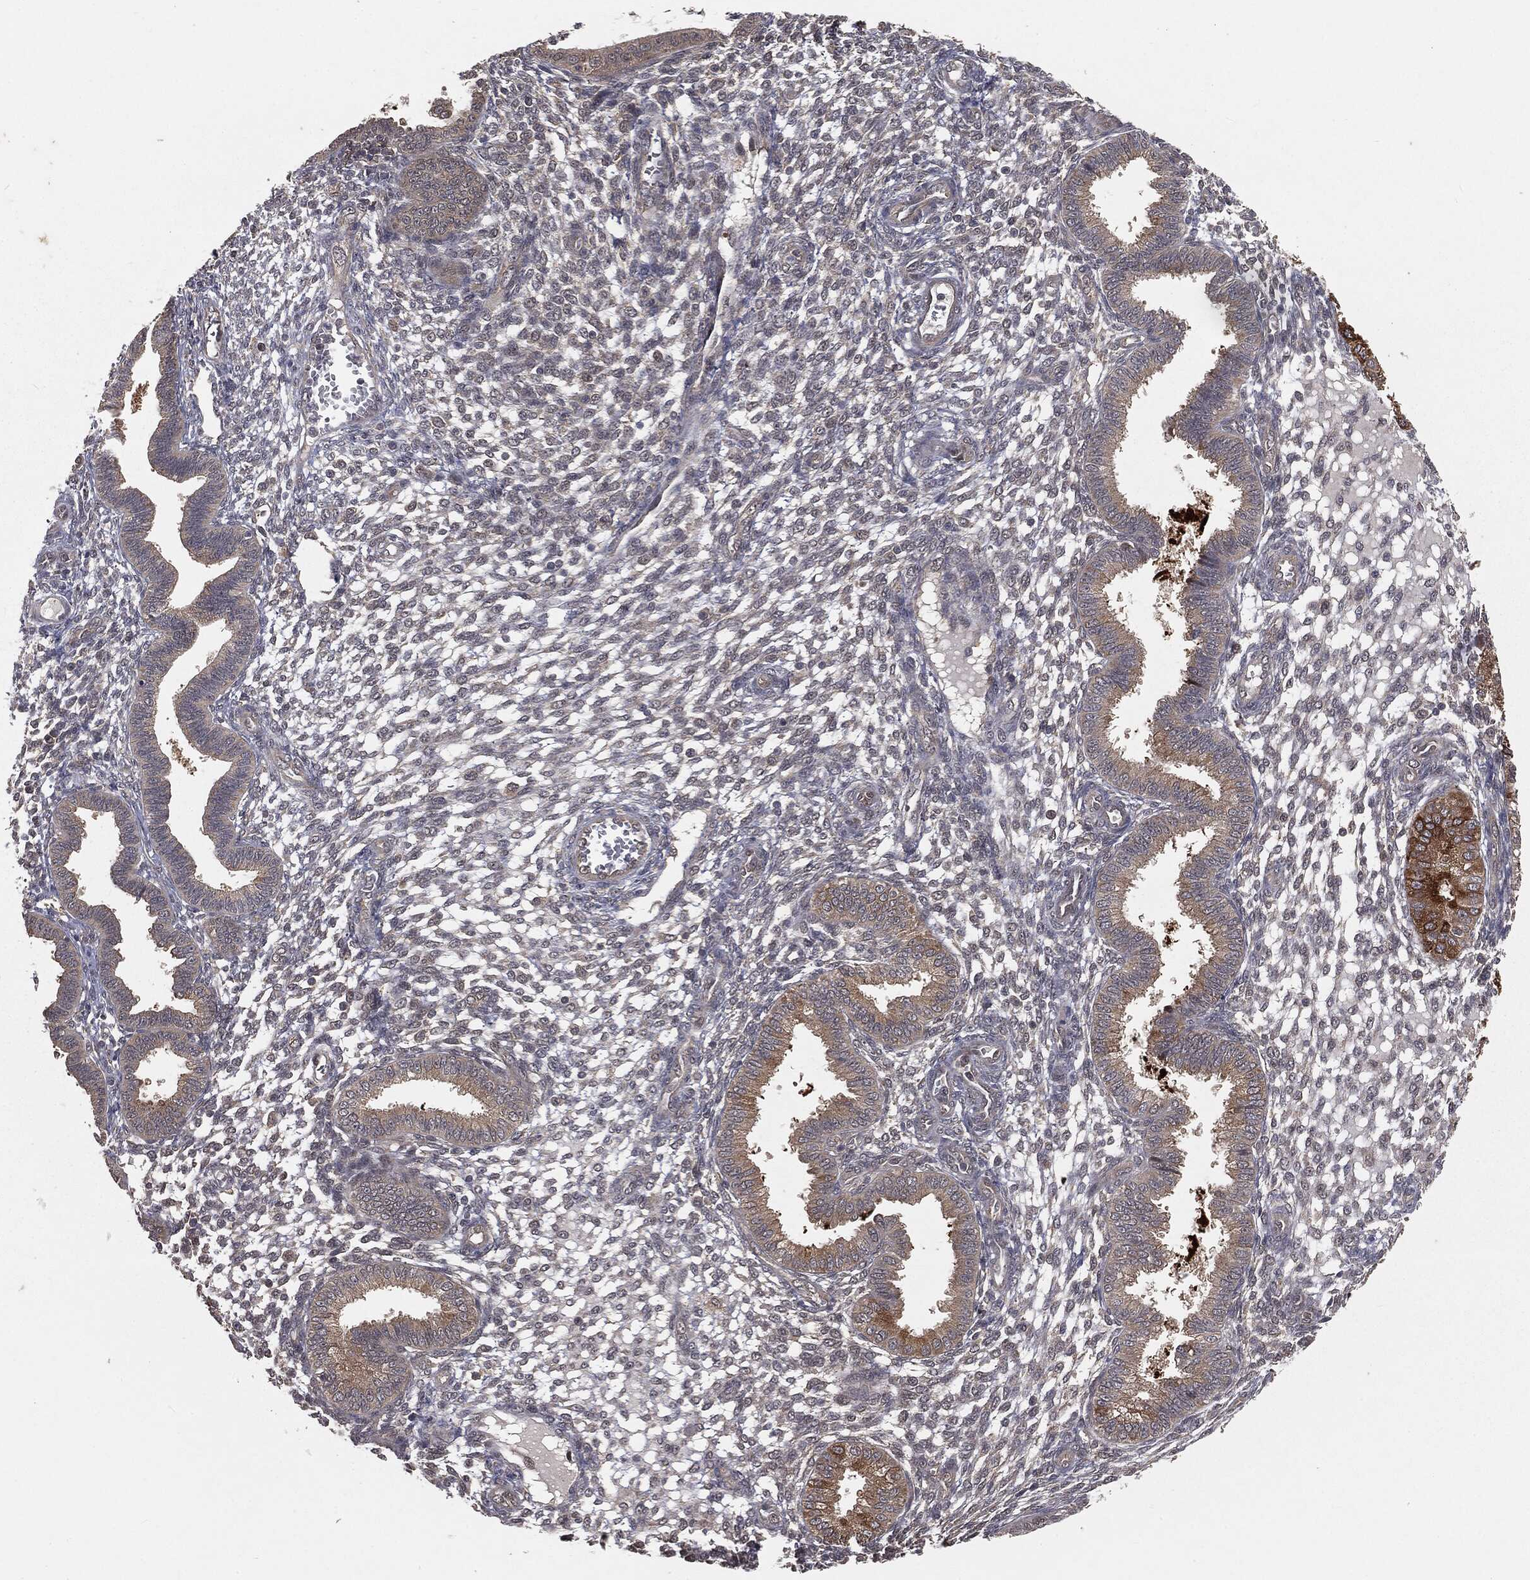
{"staining": {"intensity": "negative", "quantity": "none", "location": "none"}, "tissue": "endometrium", "cell_type": "Cells in endometrial stroma", "image_type": "normal", "snomed": [{"axis": "morphology", "description": "Normal tissue, NOS"}, {"axis": "topography", "description": "Endometrium"}], "caption": "DAB immunohistochemical staining of benign human endometrium reveals no significant staining in cells in endometrial stroma.", "gene": "FBXO7", "patient": {"sex": "female", "age": 43}}